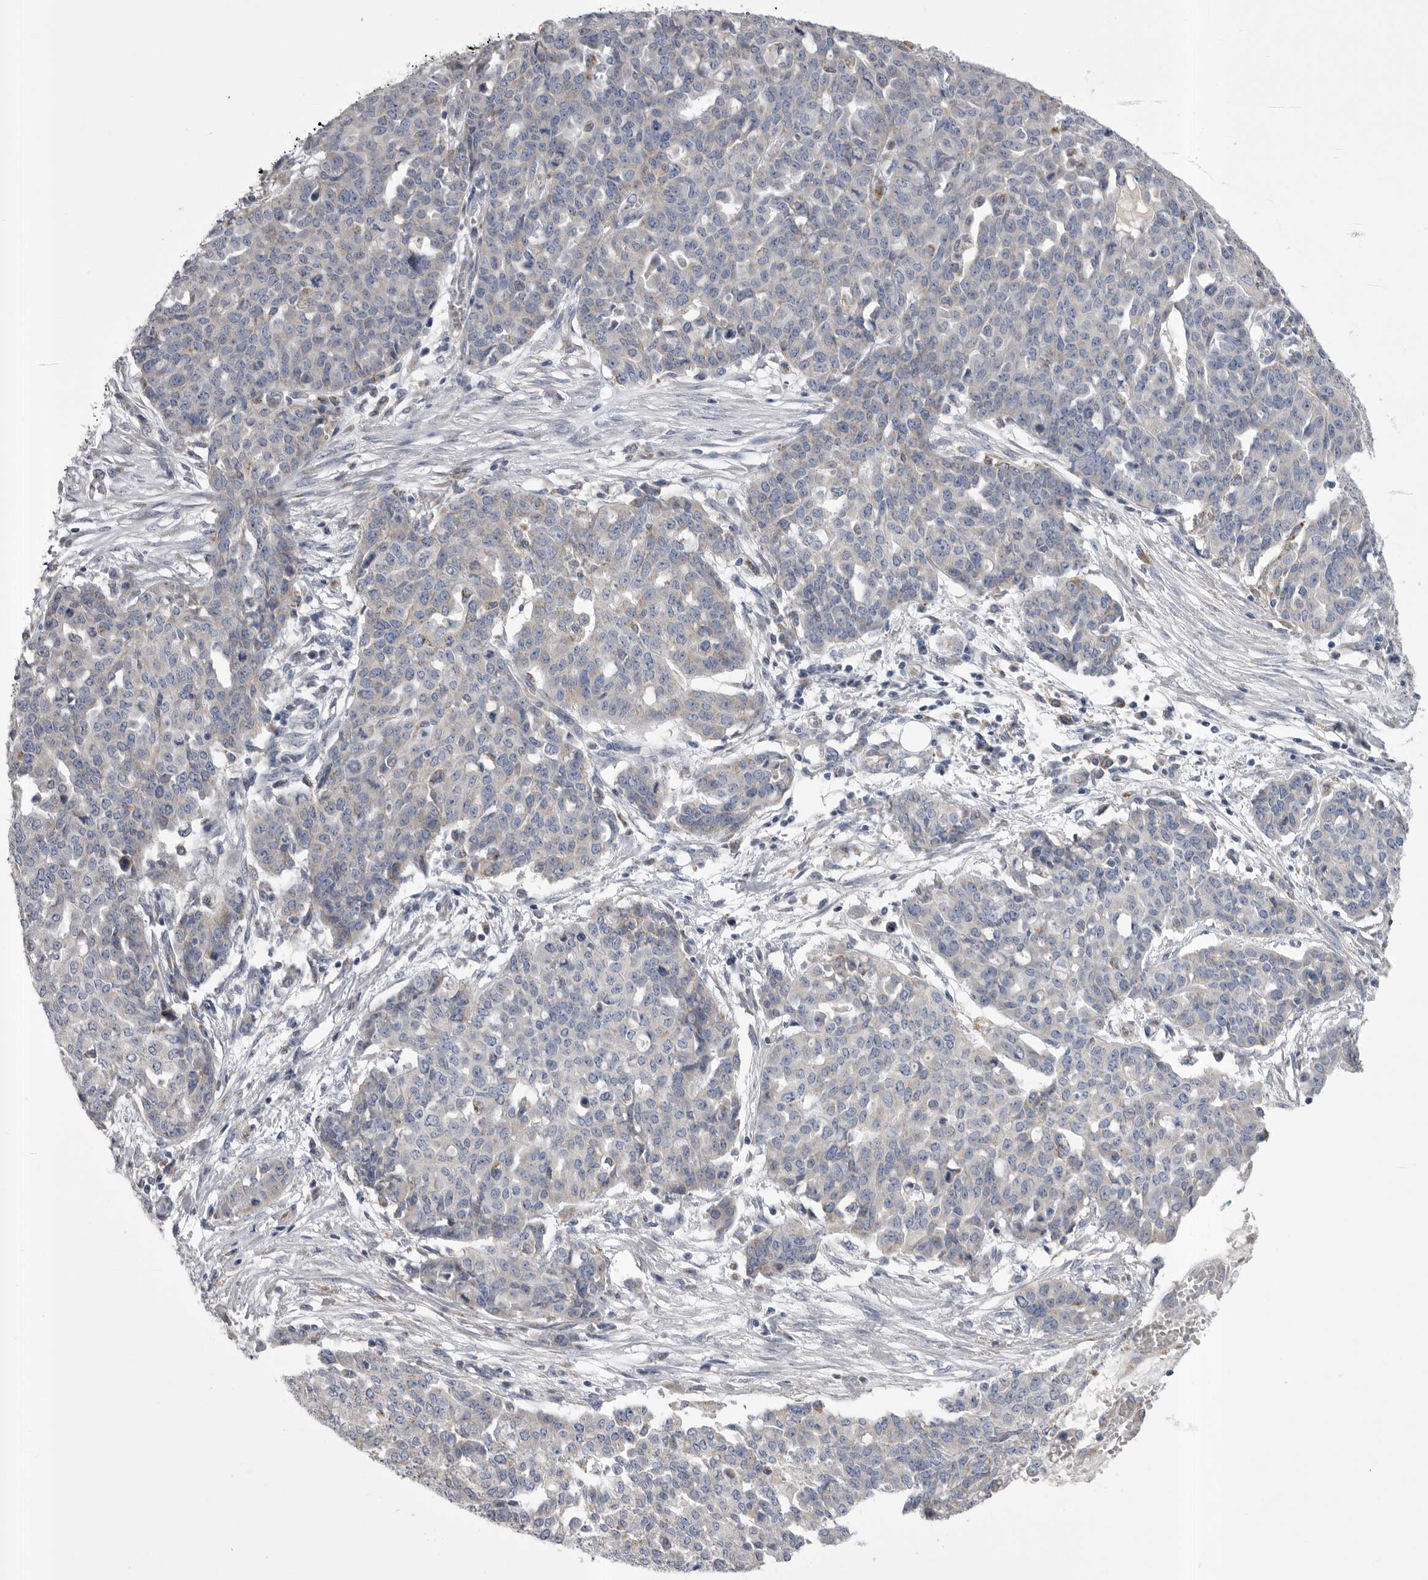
{"staining": {"intensity": "negative", "quantity": "none", "location": "none"}, "tissue": "ovarian cancer", "cell_type": "Tumor cells", "image_type": "cancer", "snomed": [{"axis": "morphology", "description": "Cystadenocarcinoma, serous, NOS"}, {"axis": "topography", "description": "Soft tissue"}, {"axis": "topography", "description": "Ovary"}], "caption": "DAB immunohistochemical staining of human ovarian cancer exhibits no significant expression in tumor cells. (Stains: DAB IHC with hematoxylin counter stain, Microscopy: brightfield microscopy at high magnification).", "gene": "CCDC126", "patient": {"sex": "female", "age": 57}}